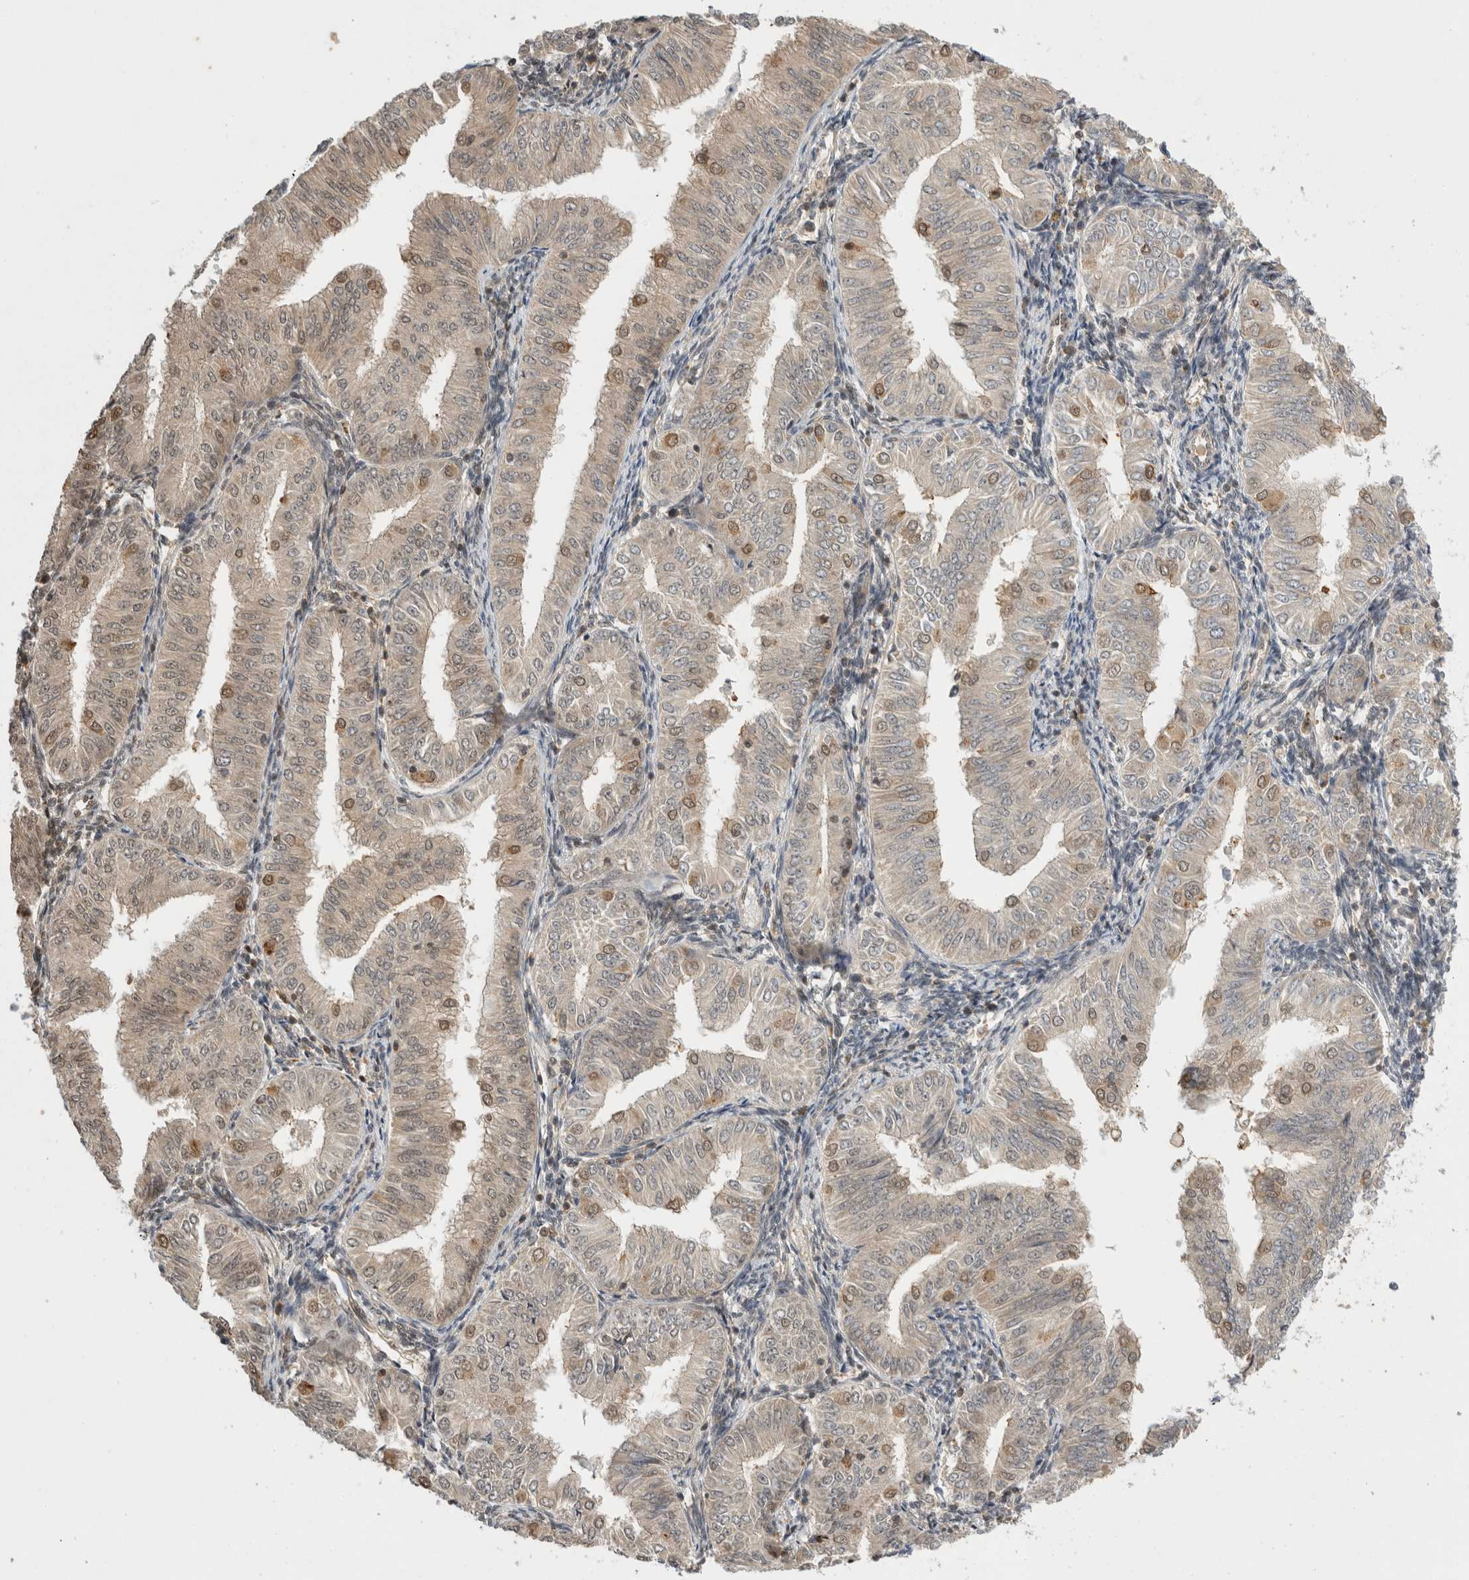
{"staining": {"intensity": "moderate", "quantity": "25%-75%", "location": "nuclear"}, "tissue": "endometrial cancer", "cell_type": "Tumor cells", "image_type": "cancer", "snomed": [{"axis": "morphology", "description": "Normal tissue, NOS"}, {"axis": "morphology", "description": "Adenocarcinoma, NOS"}, {"axis": "topography", "description": "Endometrium"}], "caption": "Protein staining of endometrial cancer tissue shows moderate nuclear expression in about 25%-75% of tumor cells.", "gene": "SNRNP40", "patient": {"sex": "female", "age": 53}}